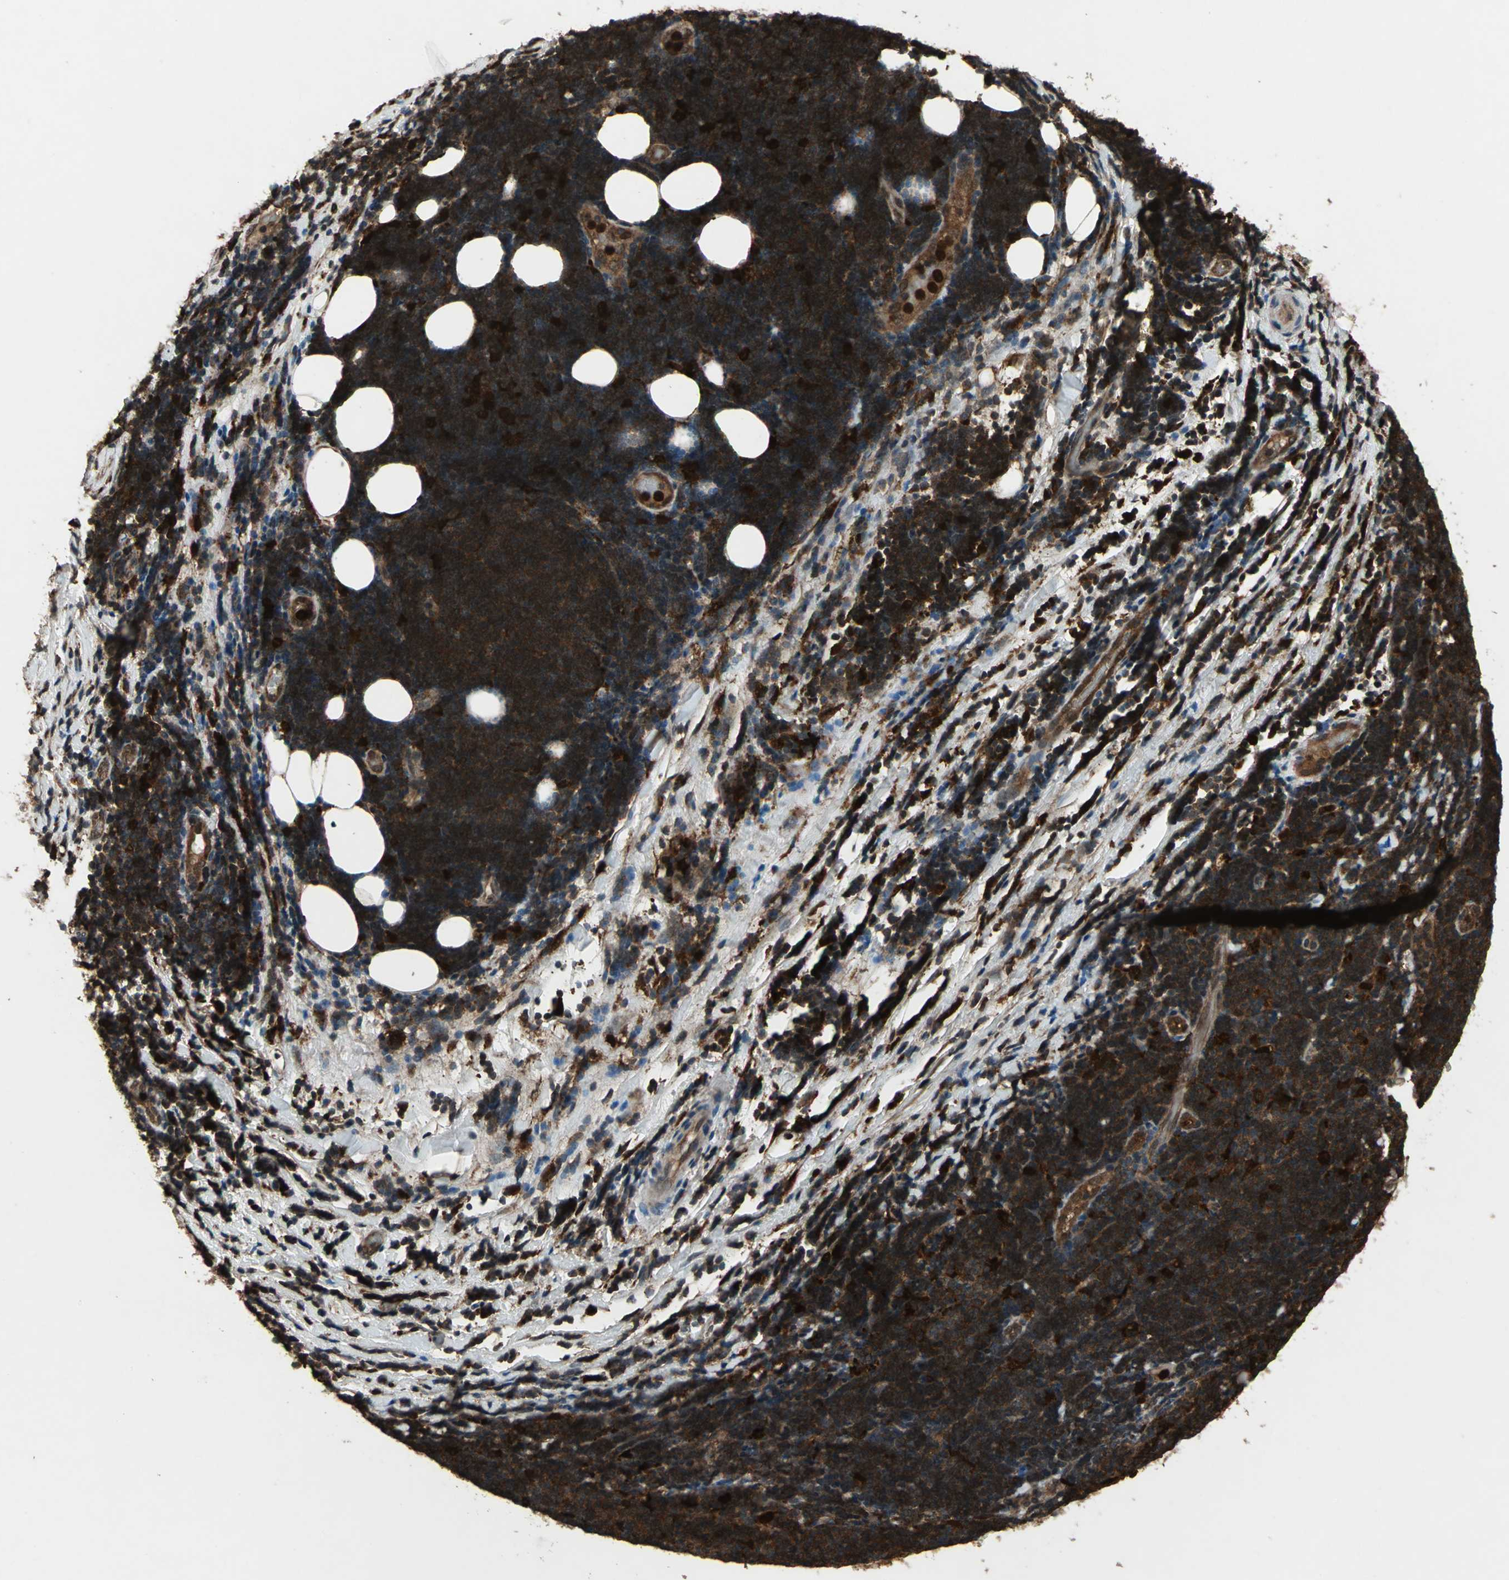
{"staining": {"intensity": "strong", "quantity": ">75%", "location": "cytoplasmic/membranous,nuclear"}, "tissue": "lymphoma", "cell_type": "Tumor cells", "image_type": "cancer", "snomed": [{"axis": "morphology", "description": "Malignant lymphoma, non-Hodgkin's type, Low grade"}, {"axis": "topography", "description": "Lymph node"}], "caption": "IHC image of neoplastic tissue: lymphoma stained using immunohistochemistry (IHC) exhibits high levels of strong protein expression localized specifically in the cytoplasmic/membranous and nuclear of tumor cells, appearing as a cytoplasmic/membranous and nuclear brown color.", "gene": "PYCARD", "patient": {"sex": "male", "age": 83}}